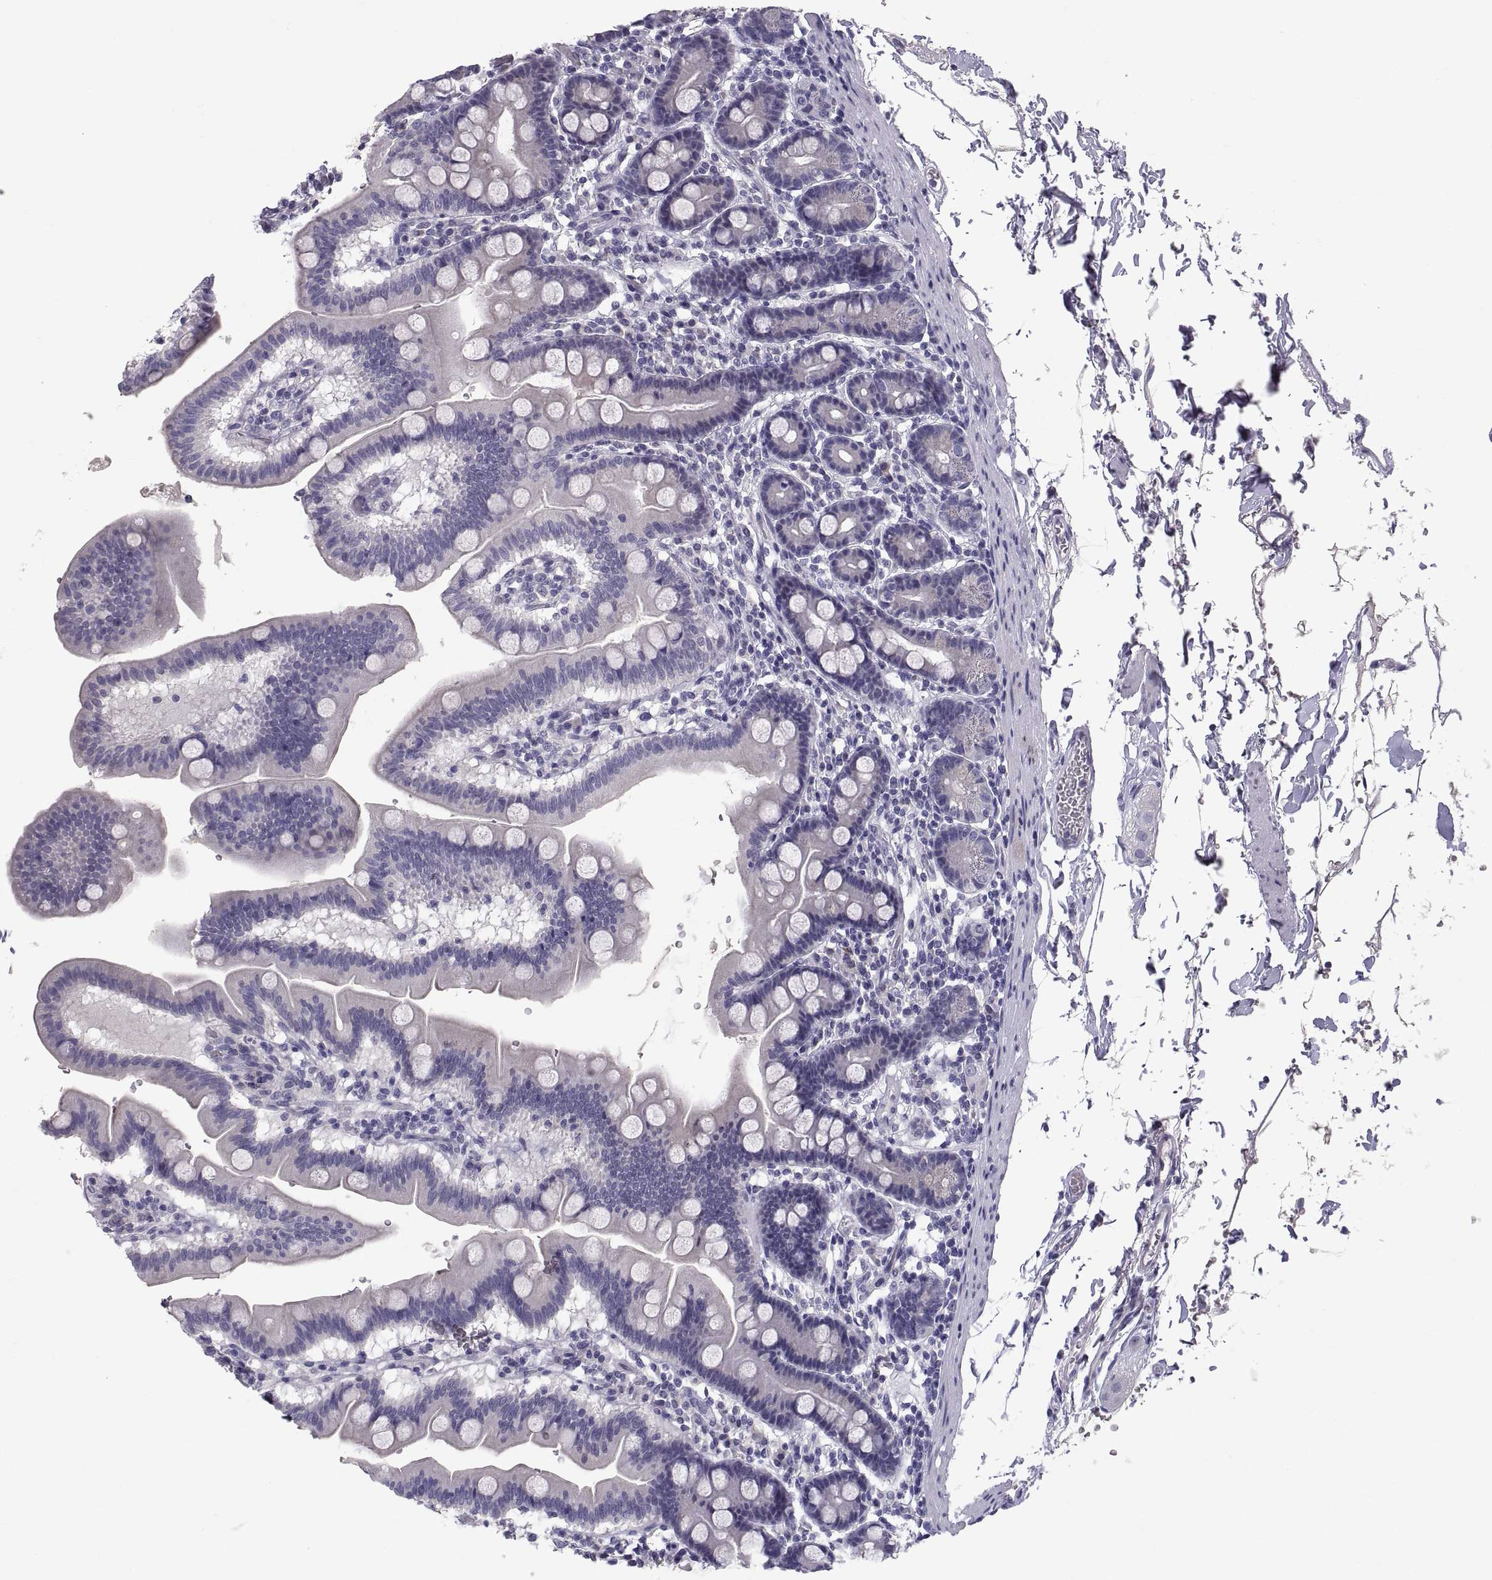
{"staining": {"intensity": "negative", "quantity": "none", "location": "none"}, "tissue": "duodenum", "cell_type": "Glandular cells", "image_type": "normal", "snomed": [{"axis": "morphology", "description": "Normal tissue, NOS"}, {"axis": "topography", "description": "Duodenum"}], "caption": "High magnification brightfield microscopy of normal duodenum stained with DAB (brown) and counterstained with hematoxylin (blue): glandular cells show no significant expression.", "gene": "PTN", "patient": {"sex": "male", "age": 59}}